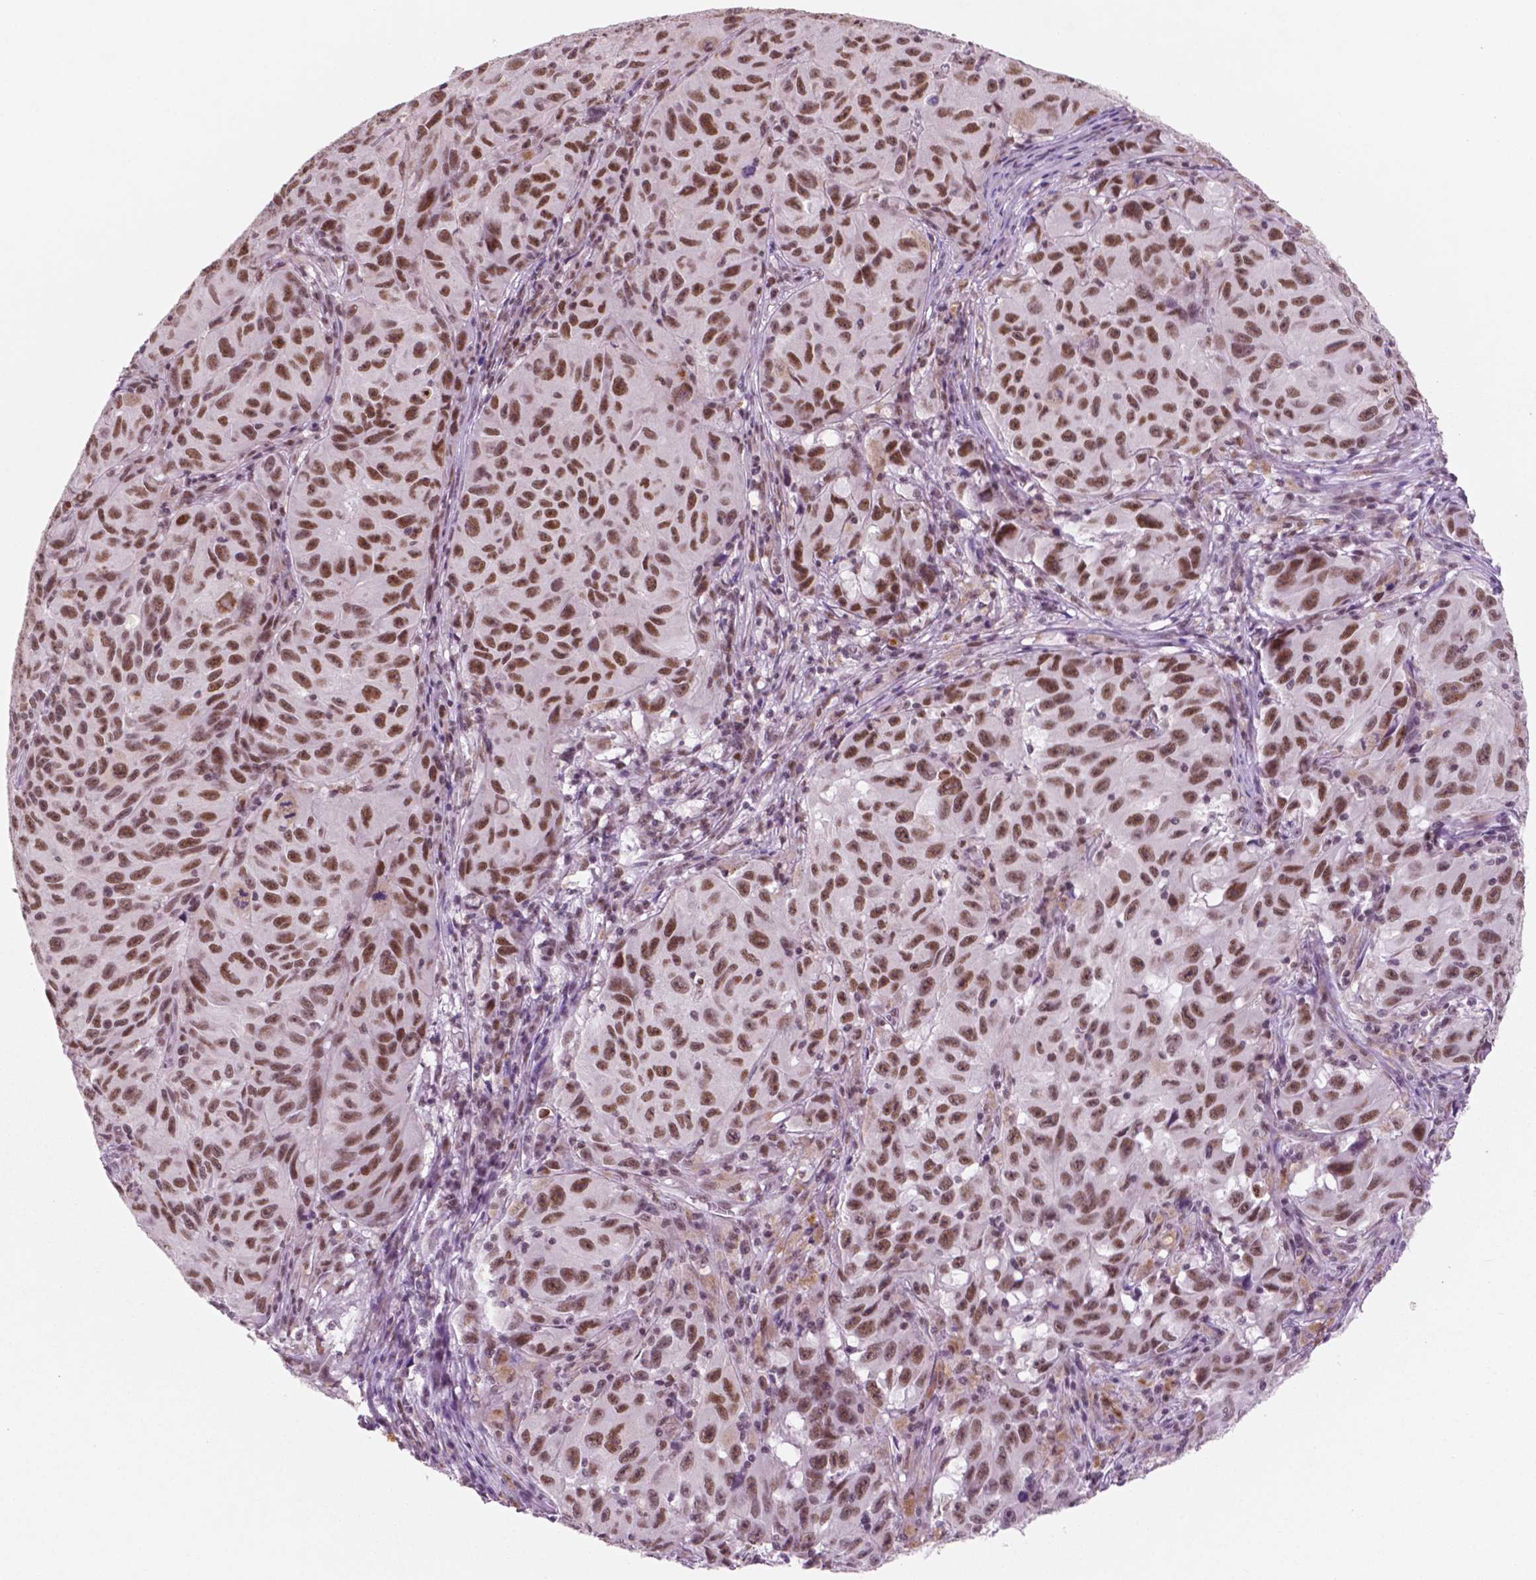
{"staining": {"intensity": "moderate", "quantity": ">75%", "location": "nuclear"}, "tissue": "melanoma", "cell_type": "Tumor cells", "image_type": "cancer", "snomed": [{"axis": "morphology", "description": "Malignant melanoma, NOS"}, {"axis": "topography", "description": "Vulva, labia, clitoris and Bartholin´s gland, NO"}], "caption": "The image shows staining of melanoma, revealing moderate nuclear protein staining (brown color) within tumor cells.", "gene": "CTR9", "patient": {"sex": "female", "age": 75}}